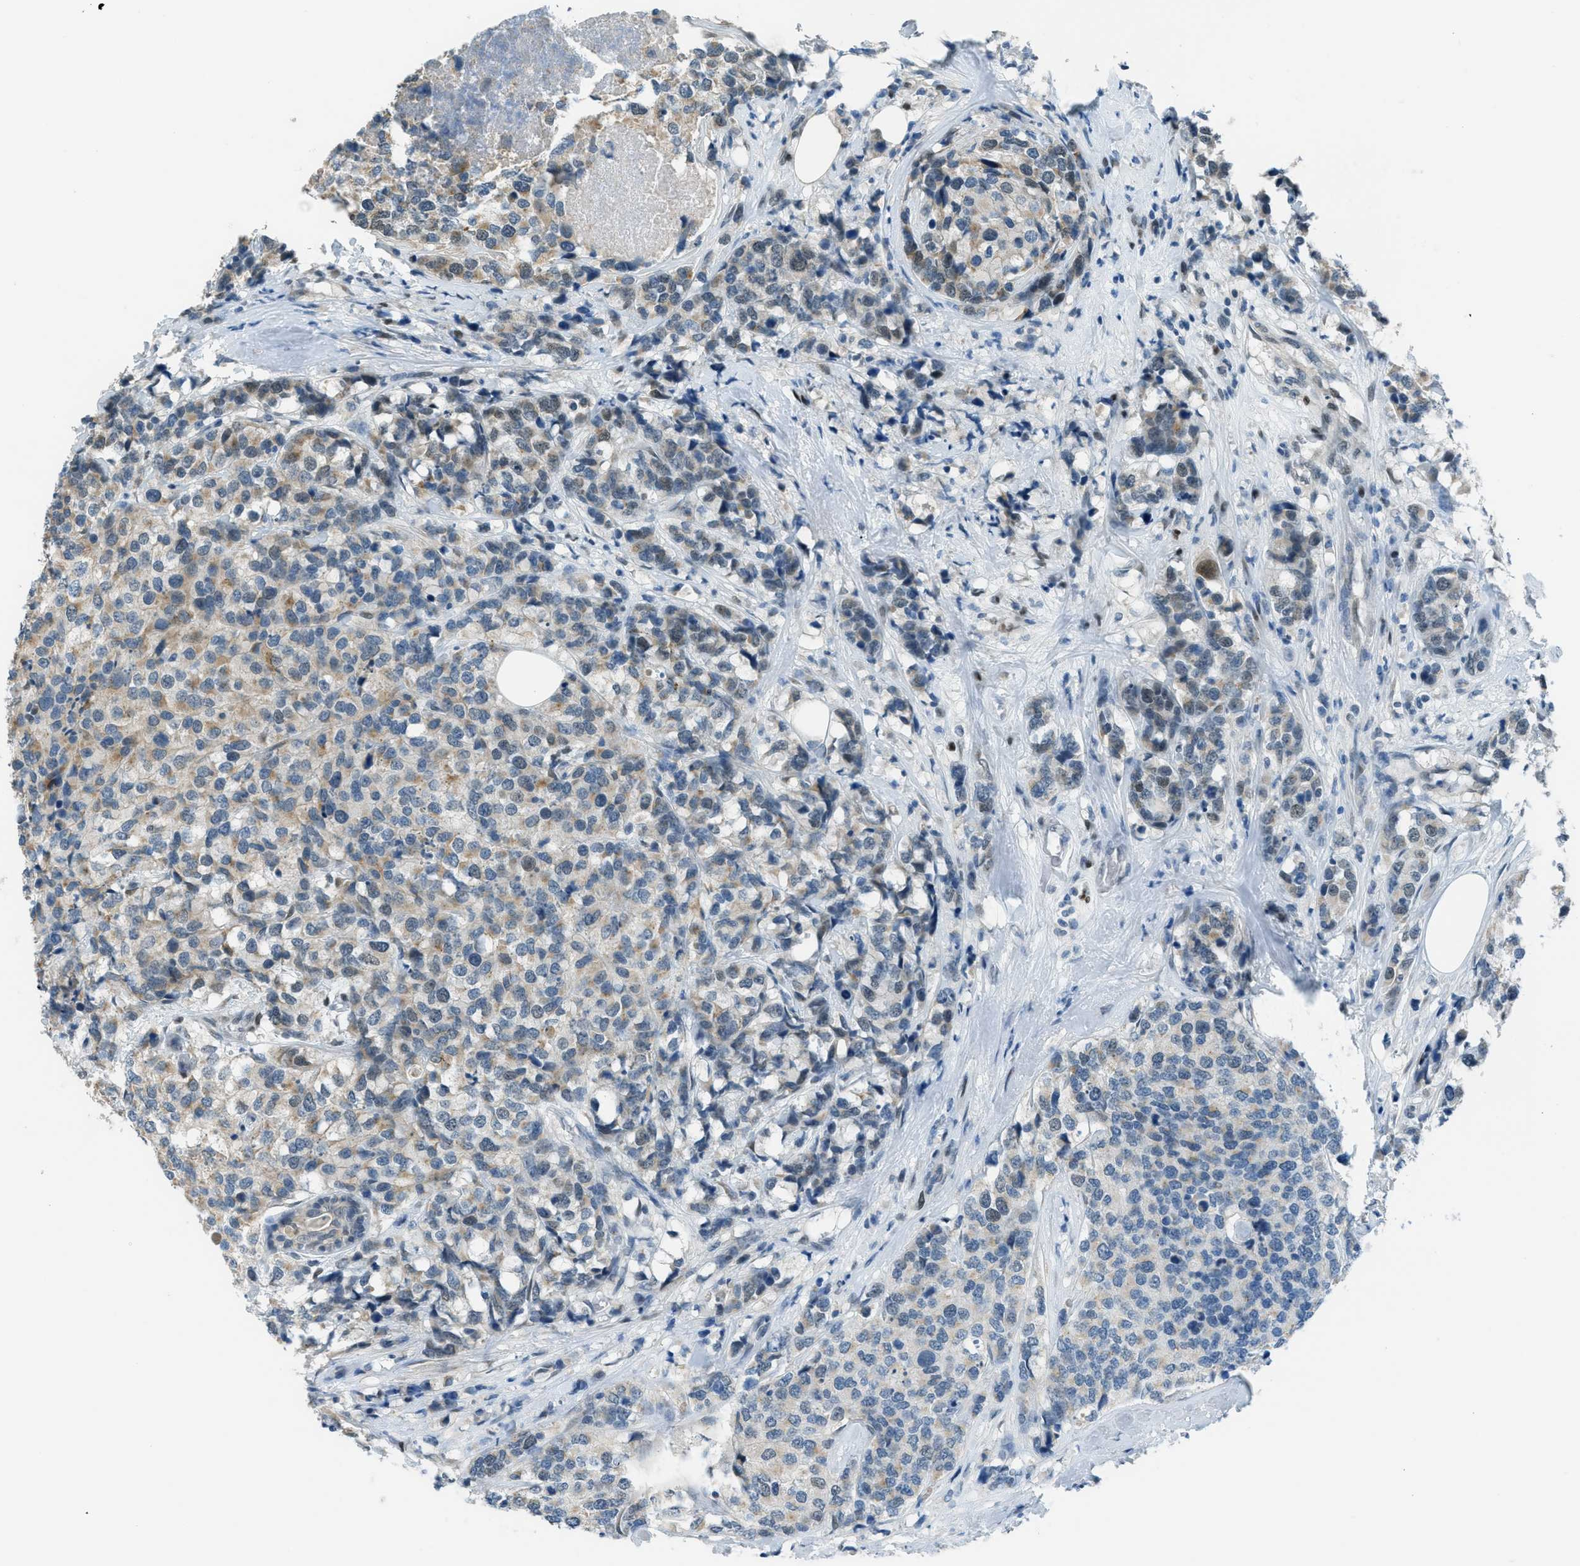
{"staining": {"intensity": "weak", "quantity": "25%-75%", "location": "cytoplasmic/membranous"}, "tissue": "breast cancer", "cell_type": "Tumor cells", "image_type": "cancer", "snomed": [{"axis": "morphology", "description": "Lobular carcinoma"}, {"axis": "topography", "description": "Breast"}], "caption": "Immunohistochemical staining of breast cancer (lobular carcinoma) displays low levels of weak cytoplasmic/membranous protein staining in about 25%-75% of tumor cells.", "gene": "TCF3", "patient": {"sex": "female", "age": 59}}